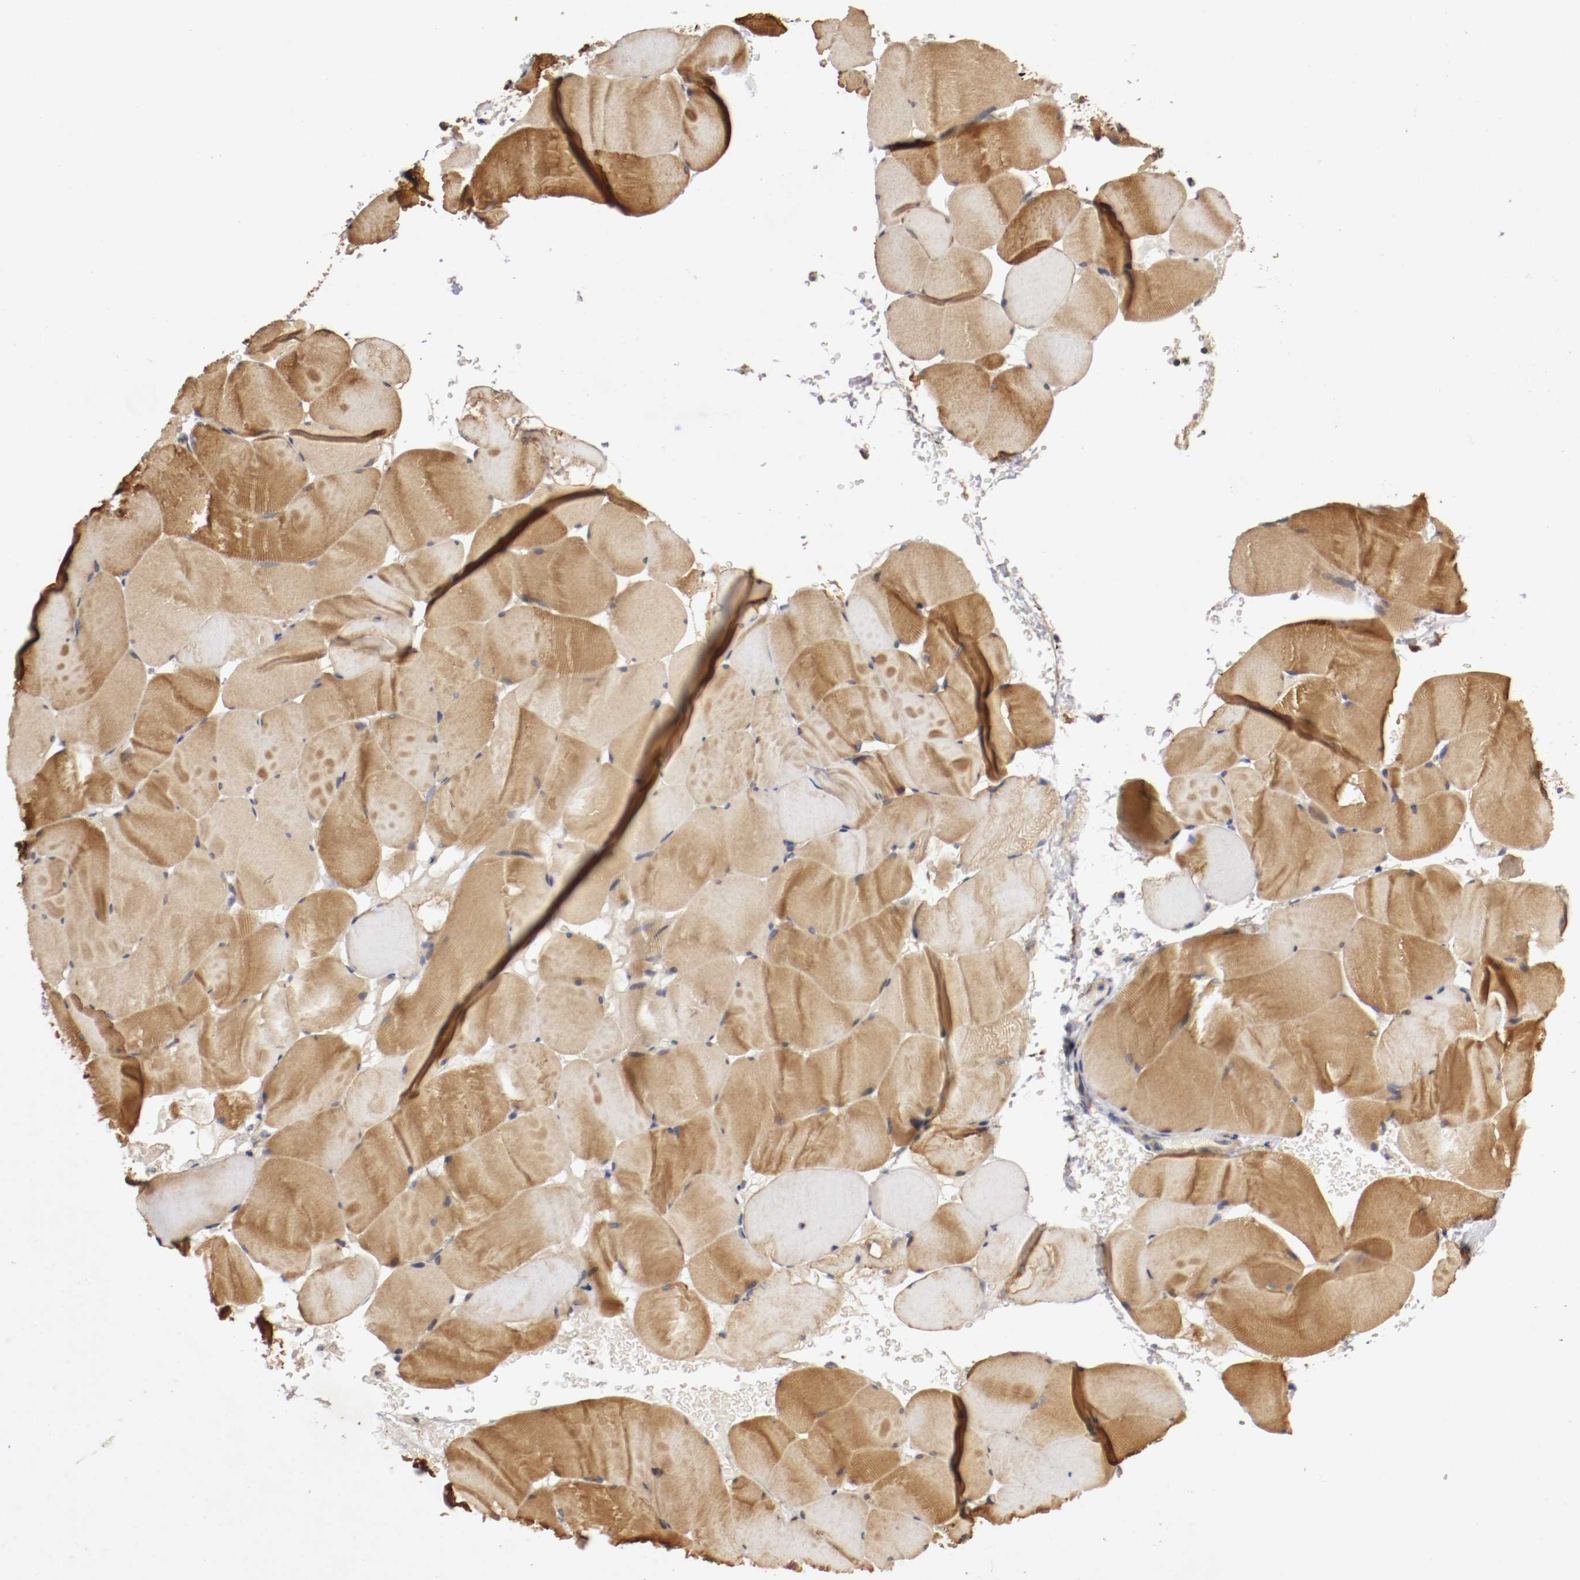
{"staining": {"intensity": "moderate", "quantity": ">75%", "location": "cytoplasmic/membranous"}, "tissue": "skeletal muscle", "cell_type": "Myocytes", "image_type": "normal", "snomed": [{"axis": "morphology", "description": "Normal tissue, NOS"}, {"axis": "topography", "description": "Skeletal muscle"}], "caption": "Approximately >75% of myocytes in normal skeletal muscle demonstrate moderate cytoplasmic/membranous protein expression as visualized by brown immunohistochemical staining.", "gene": "VEZT", "patient": {"sex": "male", "age": 62}}